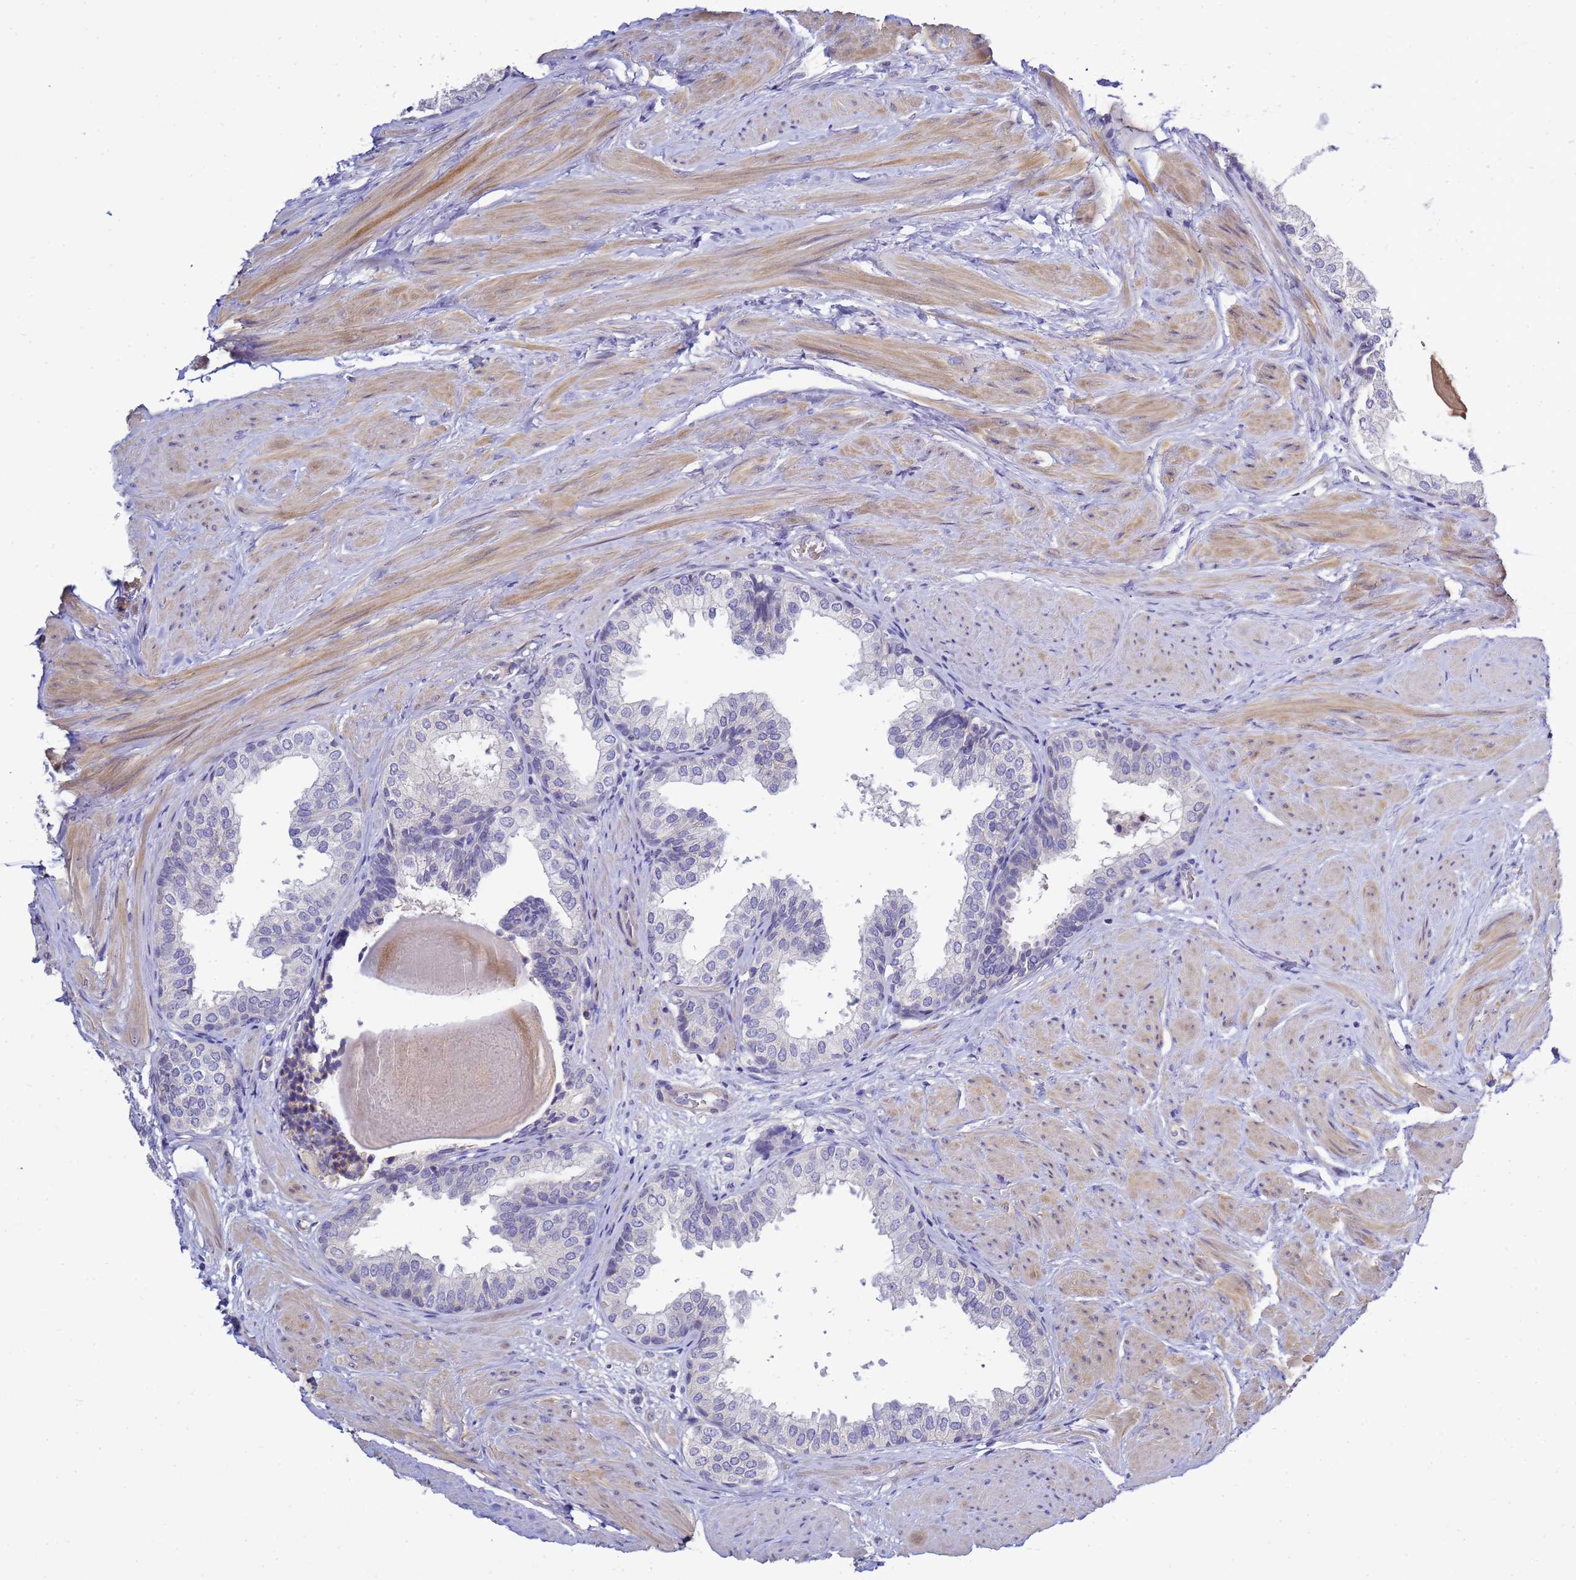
{"staining": {"intensity": "negative", "quantity": "none", "location": "none"}, "tissue": "prostate", "cell_type": "Glandular cells", "image_type": "normal", "snomed": [{"axis": "morphology", "description": "Normal tissue, NOS"}, {"axis": "topography", "description": "Prostate"}], "caption": "IHC of benign human prostate reveals no expression in glandular cells. (Brightfield microscopy of DAB immunohistochemistry (IHC) at high magnification).", "gene": "TBCD", "patient": {"sex": "male", "age": 48}}